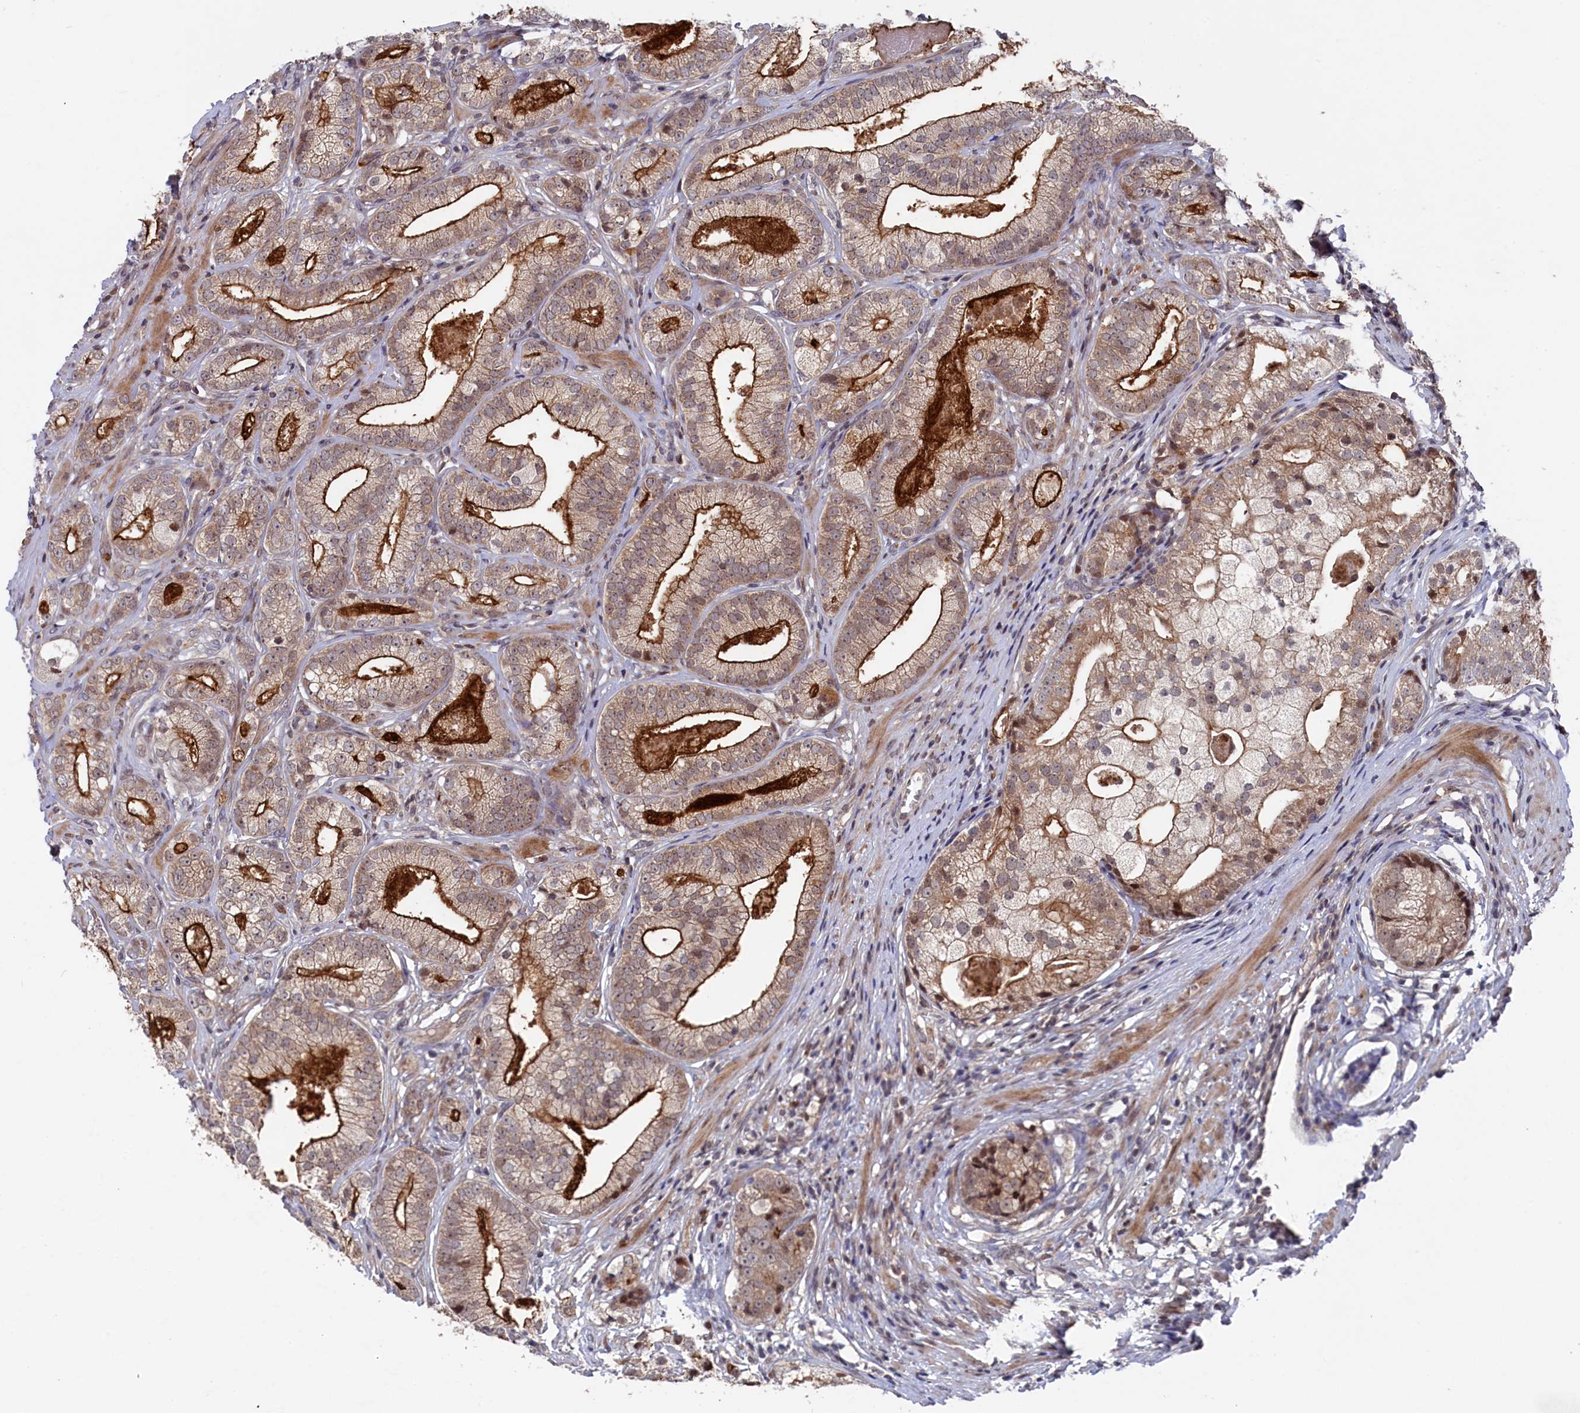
{"staining": {"intensity": "strong", "quantity": "25%-75%", "location": "cytoplasmic/membranous"}, "tissue": "prostate cancer", "cell_type": "Tumor cells", "image_type": "cancer", "snomed": [{"axis": "morphology", "description": "Adenocarcinoma, High grade"}, {"axis": "topography", "description": "Prostate"}], "caption": "Tumor cells reveal strong cytoplasmic/membranous expression in approximately 25%-75% of cells in prostate cancer. The staining is performed using DAB brown chromogen to label protein expression. The nuclei are counter-stained blue using hematoxylin.", "gene": "TMC5", "patient": {"sex": "male", "age": 69}}